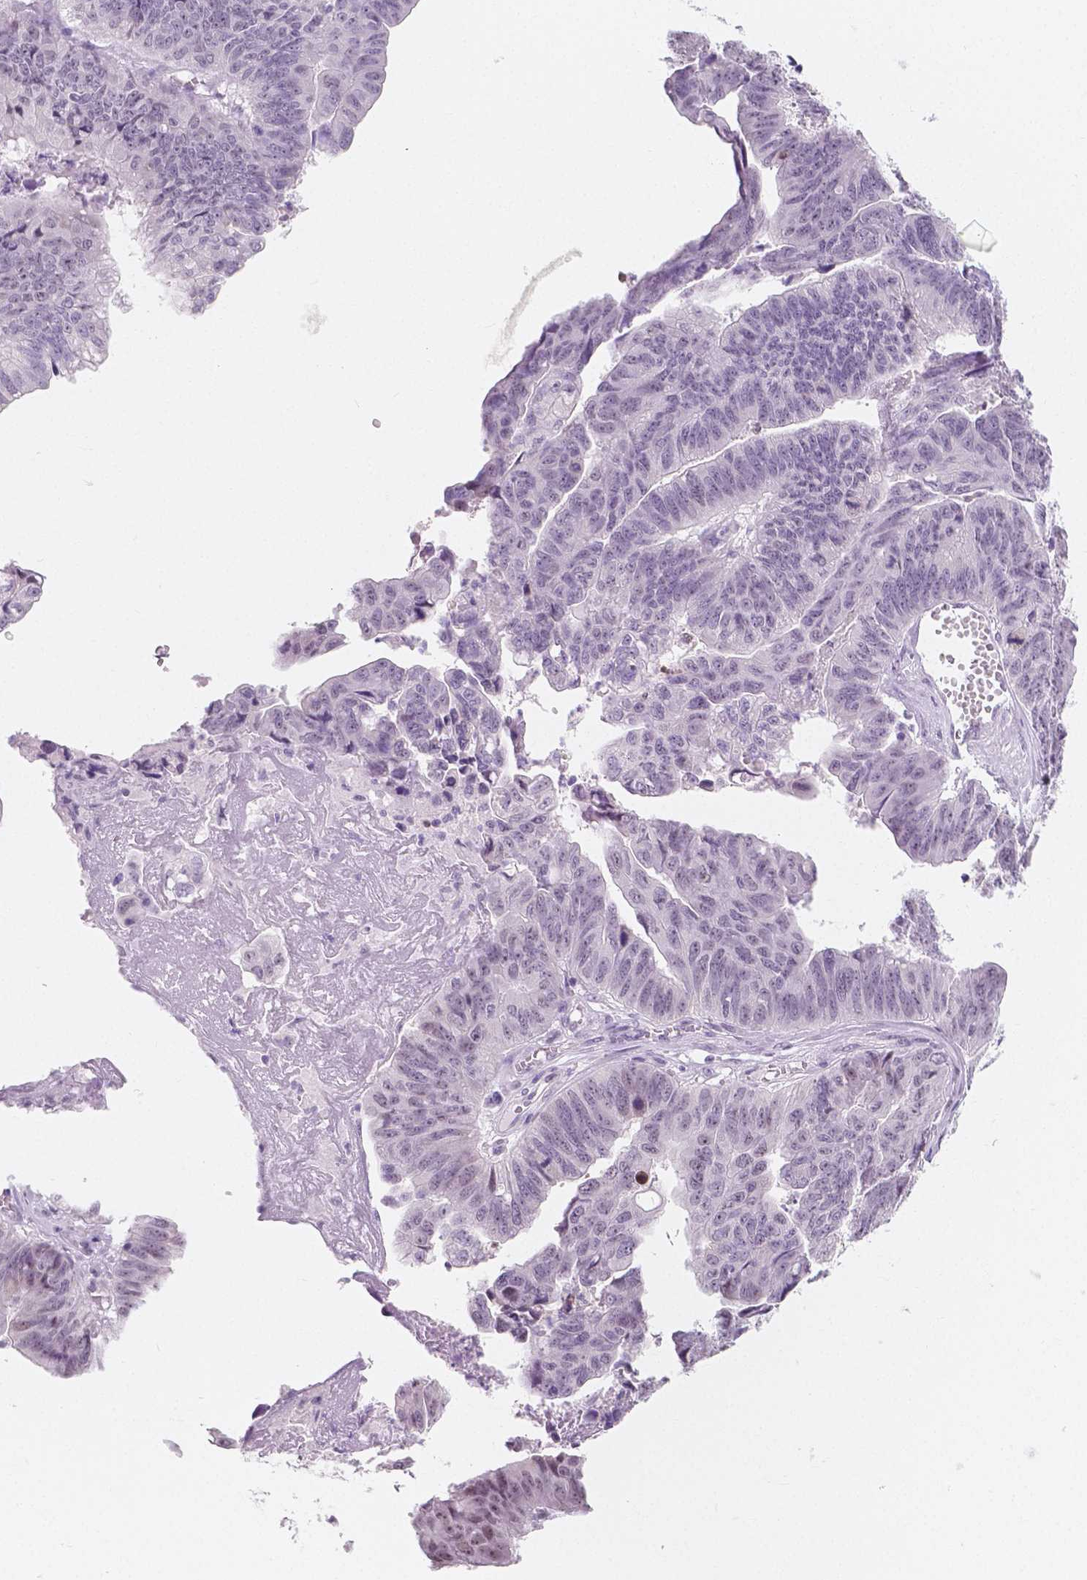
{"staining": {"intensity": "weak", "quantity": "<25%", "location": "nuclear"}, "tissue": "stomach cancer", "cell_type": "Tumor cells", "image_type": "cancer", "snomed": [{"axis": "morphology", "description": "Adenocarcinoma, NOS"}, {"axis": "topography", "description": "Stomach, lower"}], "caption": "Adenocarcinoma (stomach) stained for a protein using IHC demonstrates no staining tumor cells.", "gene": "NOLC1", "patient": {"sex": "male", "age": 77}}